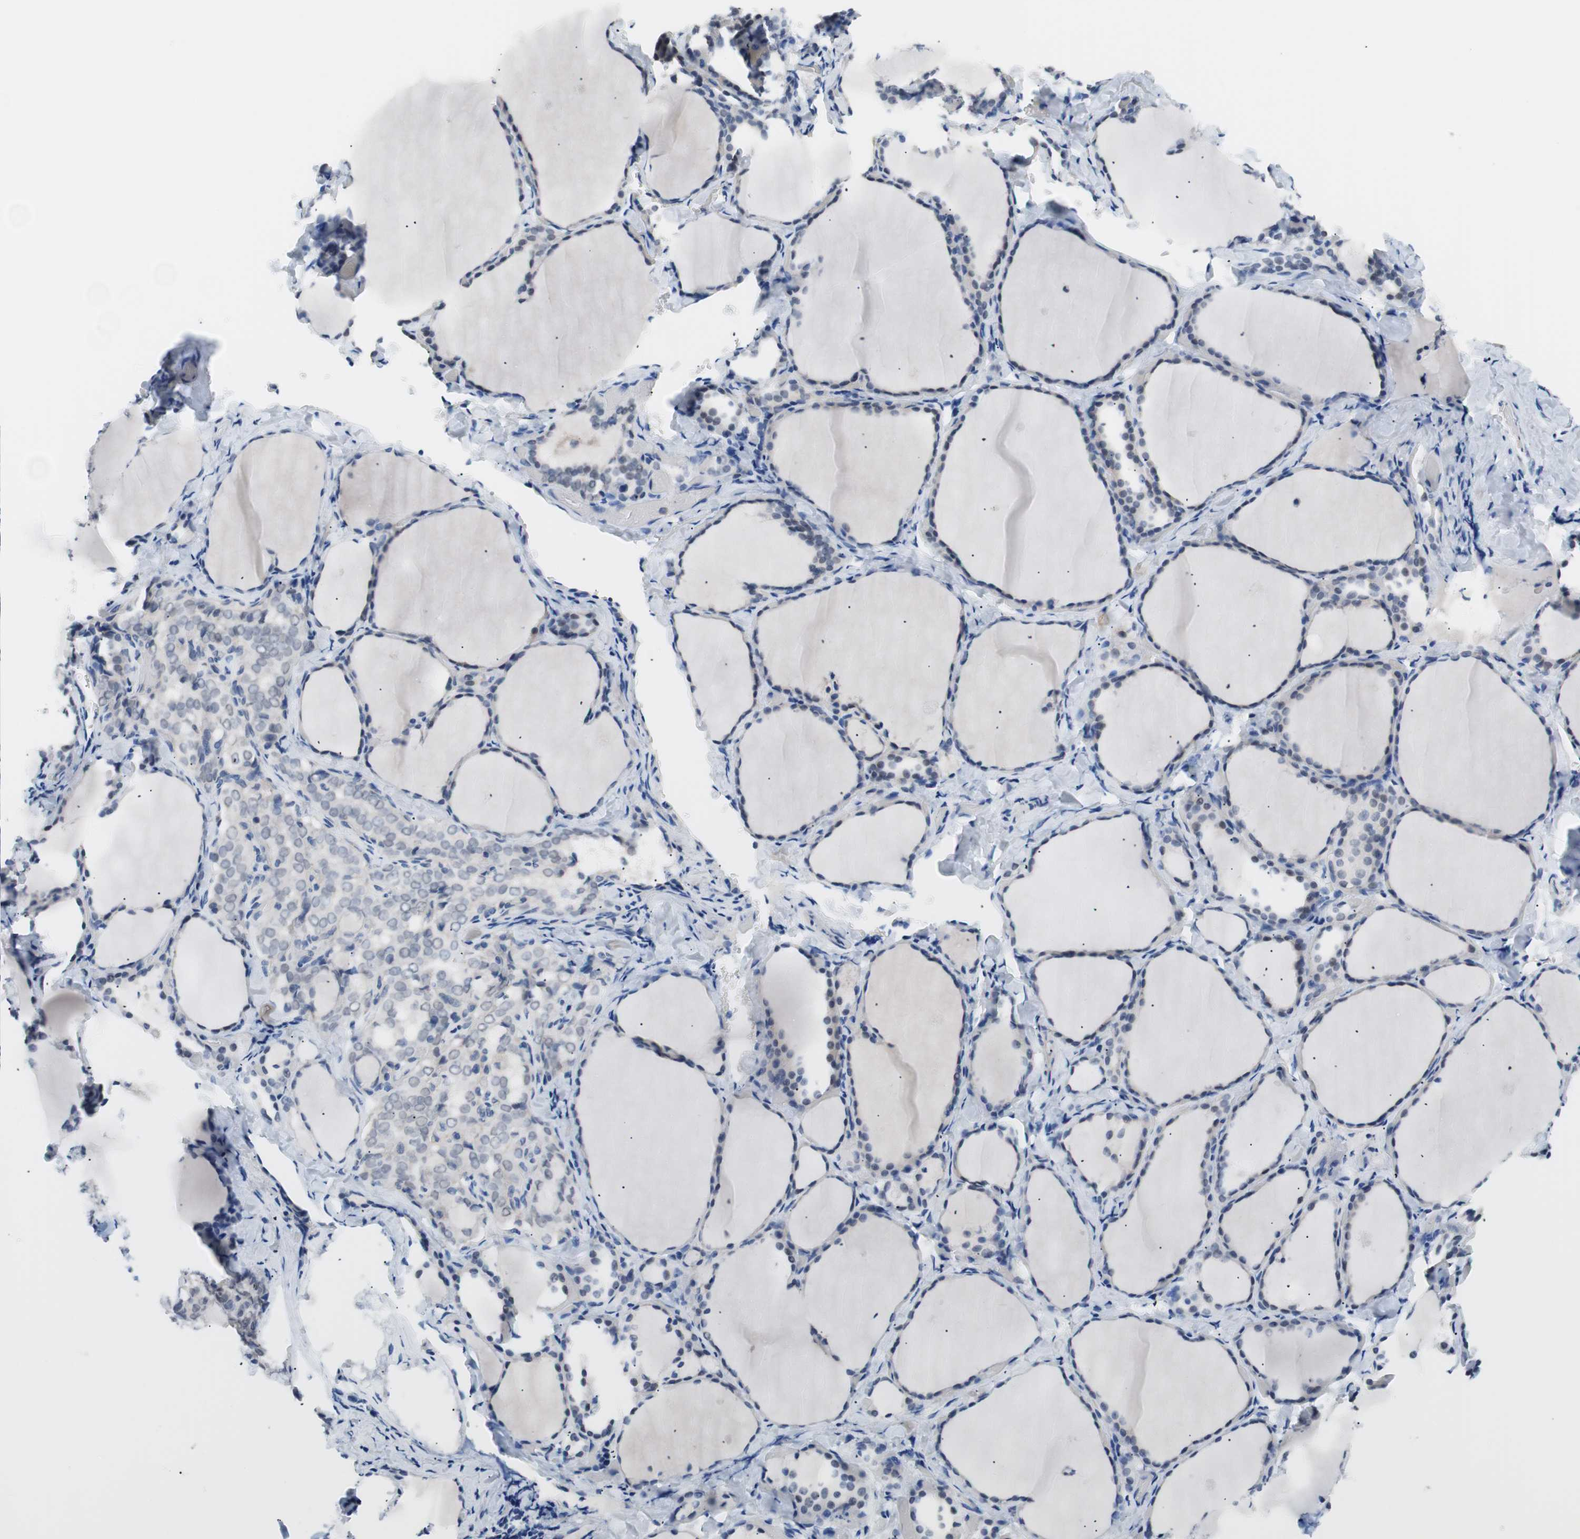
{"staining": {"intensity": "weak", "quantity": "25%-75%", "location": "cytoplasmic/membranous"}, "tissue": "thyroid gland", "cell_type": "Glandular cells", "image_type": "normal", "snomed": [{"axis": "morphology", "description": "Normal tissue, NOS"}, {"axis": "morphology", "description": "Papillary adenocarcinoma, NOS"}, {"axis": "topography", "description": "Thyroid gland"}], "caption": "Normal thyroid gland exhibits weak cytoplasmic/membranous expression in approximately 25%-75% of glandular cells, visualized by immunohistochemistry.", "gene": "VIL1", "patient": {"sex": "female", "age": 30}}